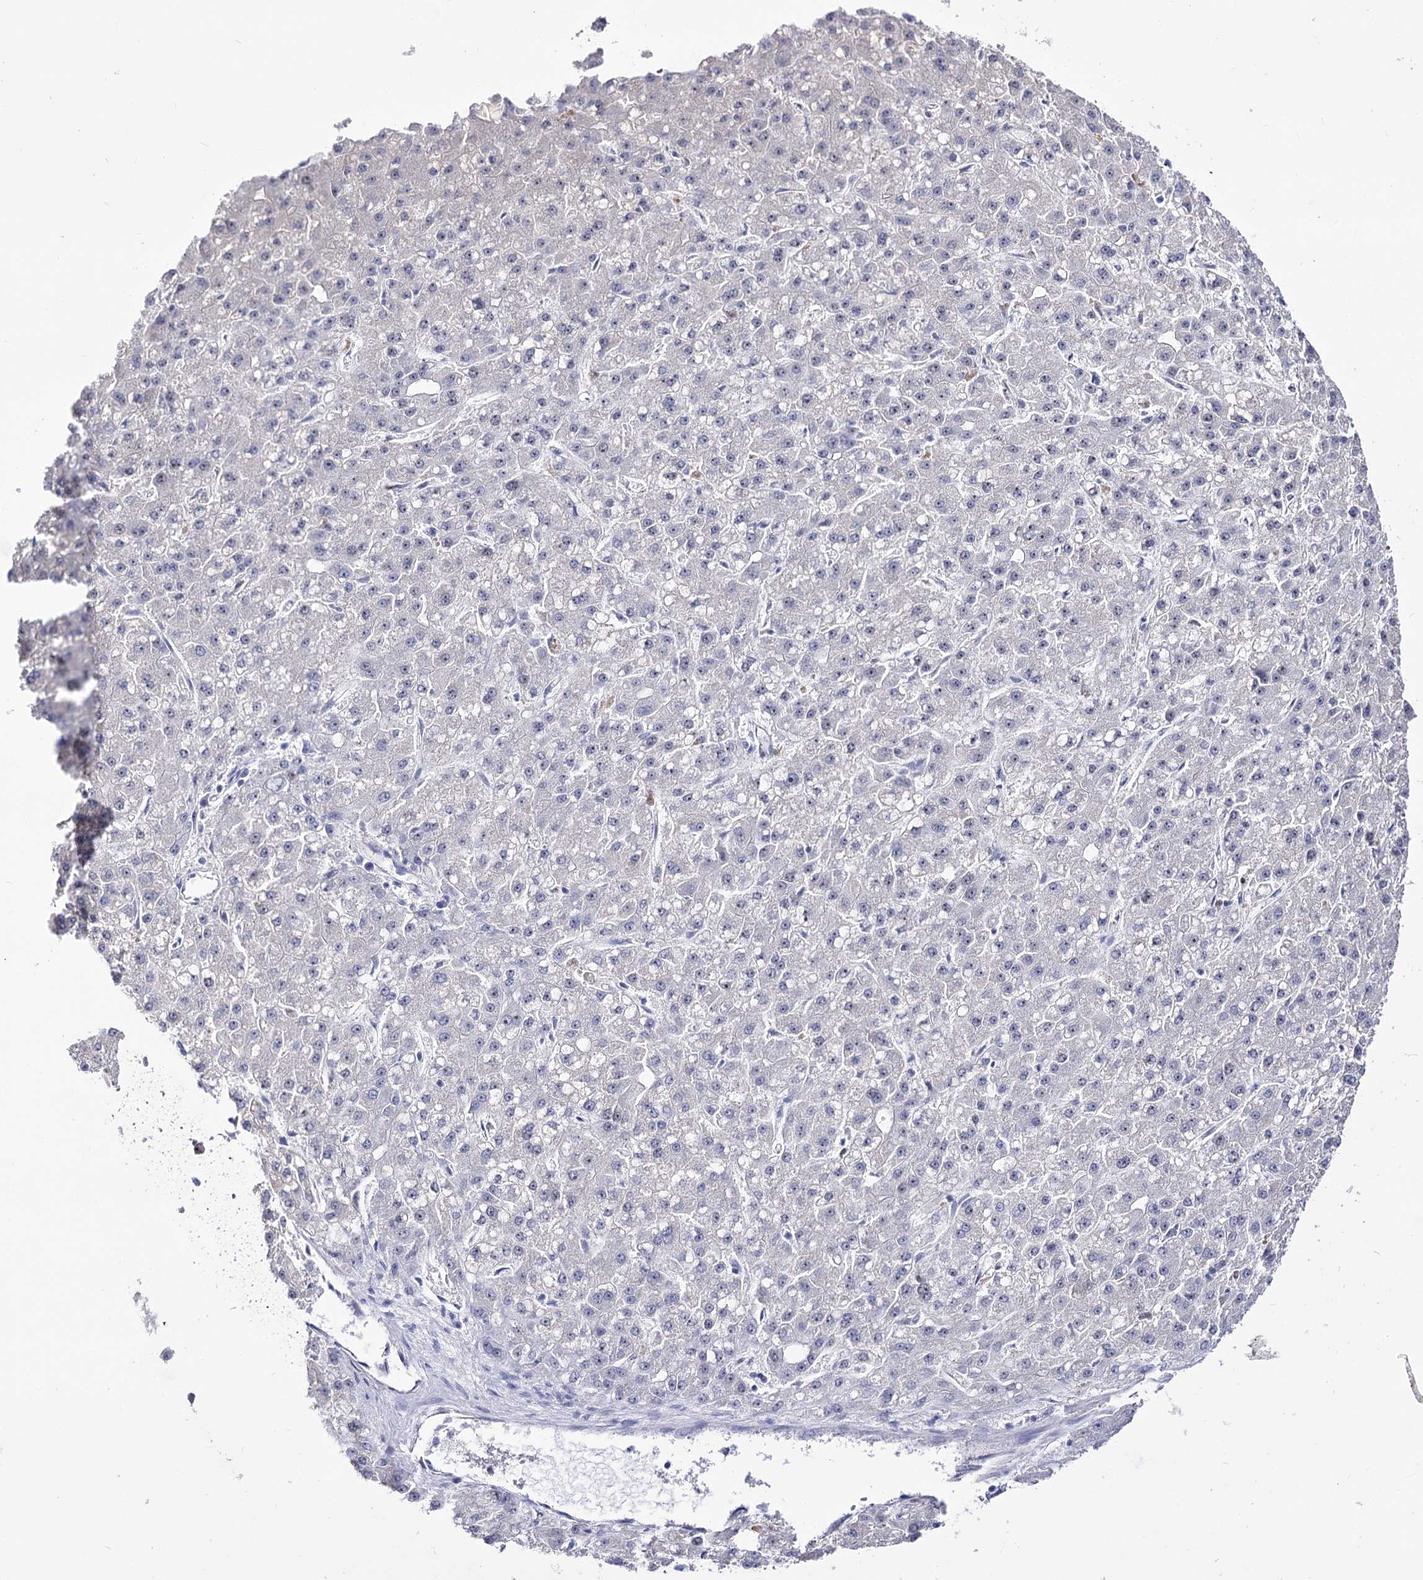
{"staining": {"intensity": "negative", "quantity": "none", "location": "none"}, "tissue": "liver cancer", "cell_type": "Tumor cells", "image_type": "cancer", "snomed": [{"axis": "morphology", "description": "Carcinoma, Hepatocellular, NOS"}, {"axis": "topography", "description": "Liver"}], "caption": "IHC micrograph of liver hepatocellular carcinoma stained for a protein (brown), which displays no expression in tumor cells. The staining is performed using DAB (3,3'-diaminobenzidine) brown chromogen with nuclei counter-stained in using hematoxylin.", "gene": "PCGF5", "patient": {"sex": "male", "age": 67}}